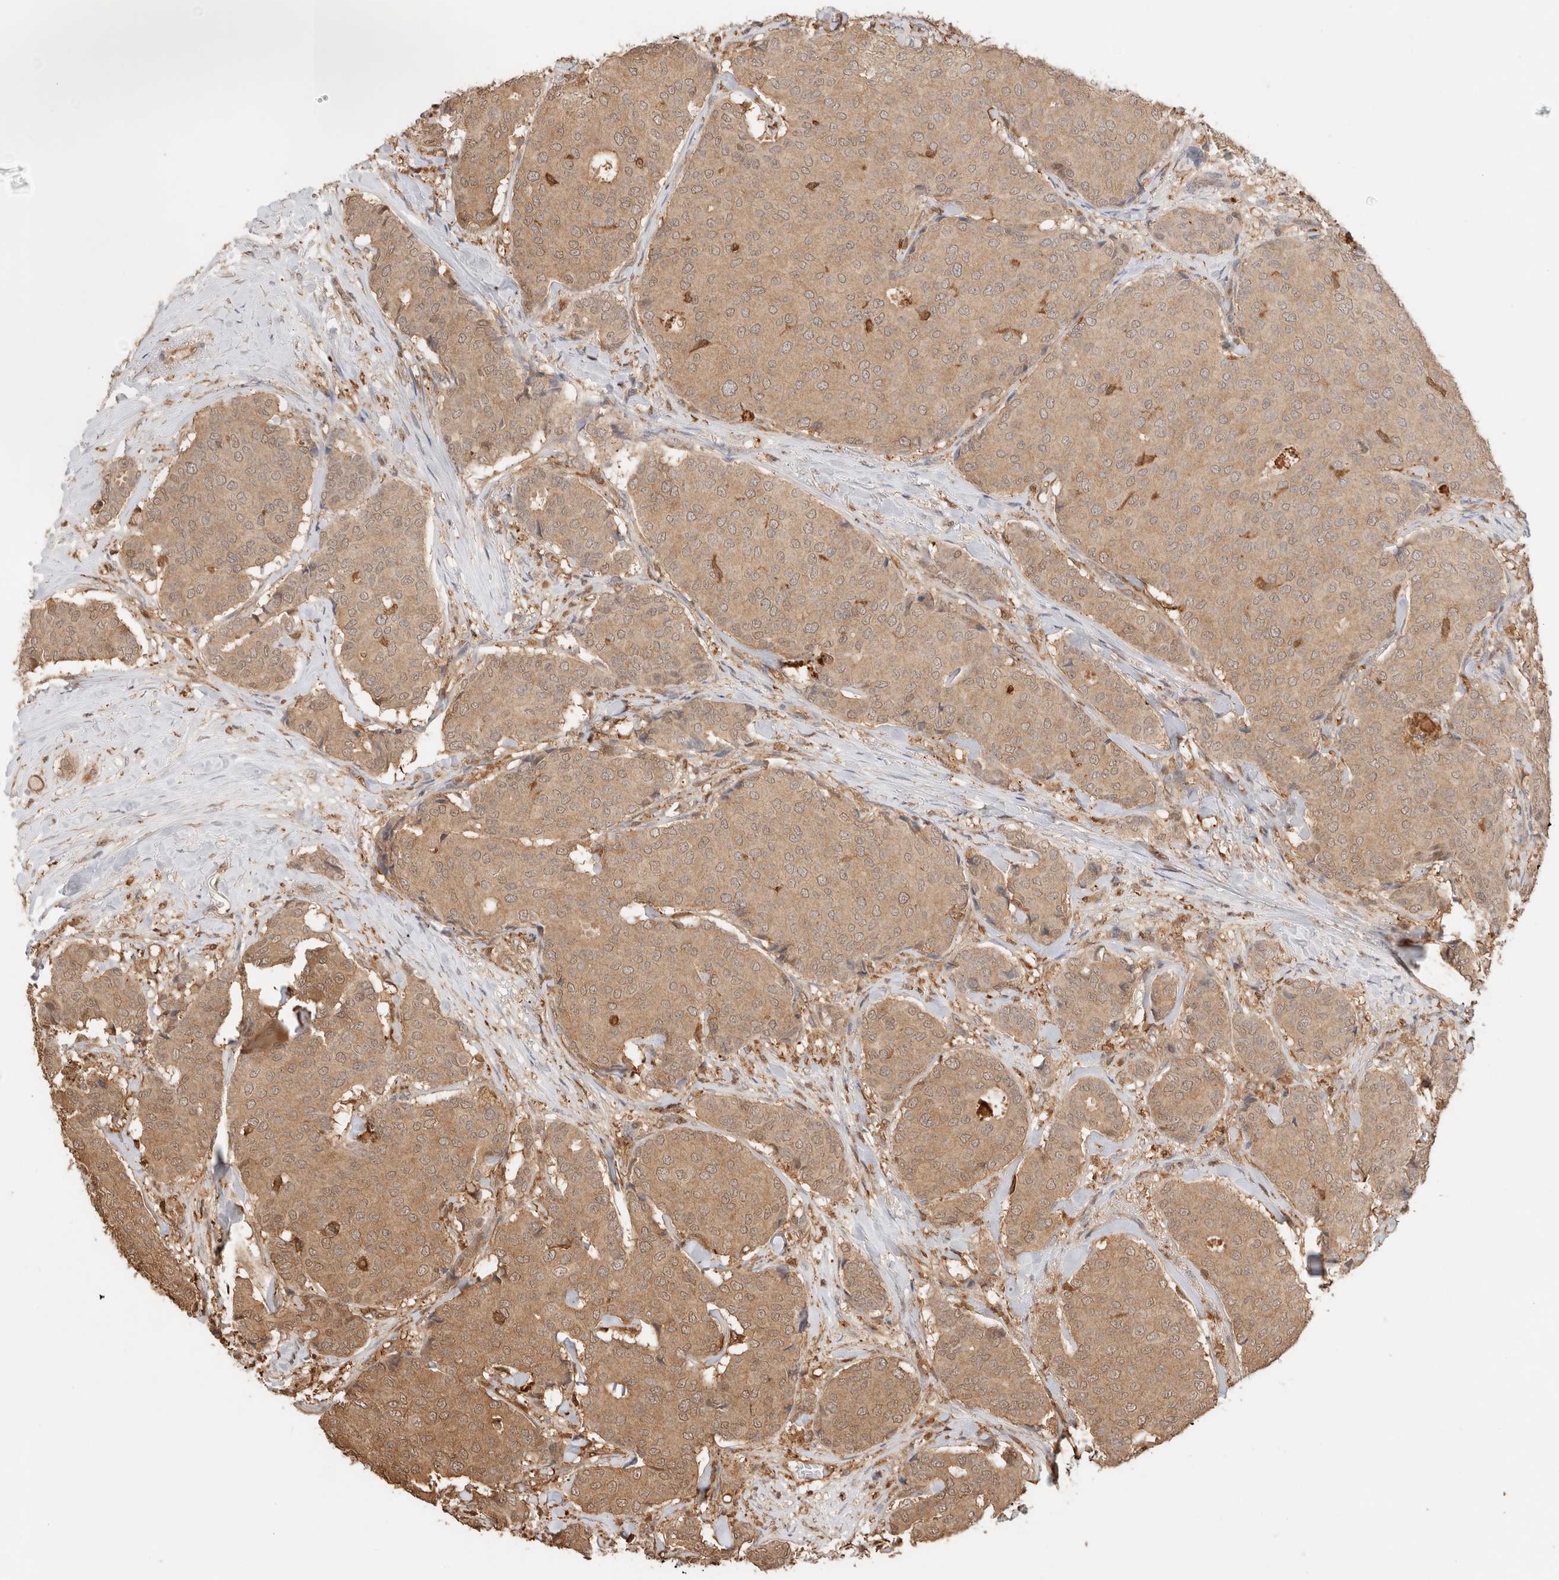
{"staining": {"intensity": "moderate", "quantity": ">75%", "location": "cytoplasmic/membranous,nuclear"}, "tissue": "breast cancer", "cell_type": "Tumor cells", "image_type": "cancer", "snomed": [{"axis": "morphology", "description": "Duct carcinoma"}, {"axis": "topography", "description": "Breast"}], "caption": "Protein expression analysis of breast cancer exhibits moderate cytoplasmic/membranous and nuclear staining in about >75% of tumor cells.", "gene": "YWHAH", "patient": {"sex": "female", "age": 75}}